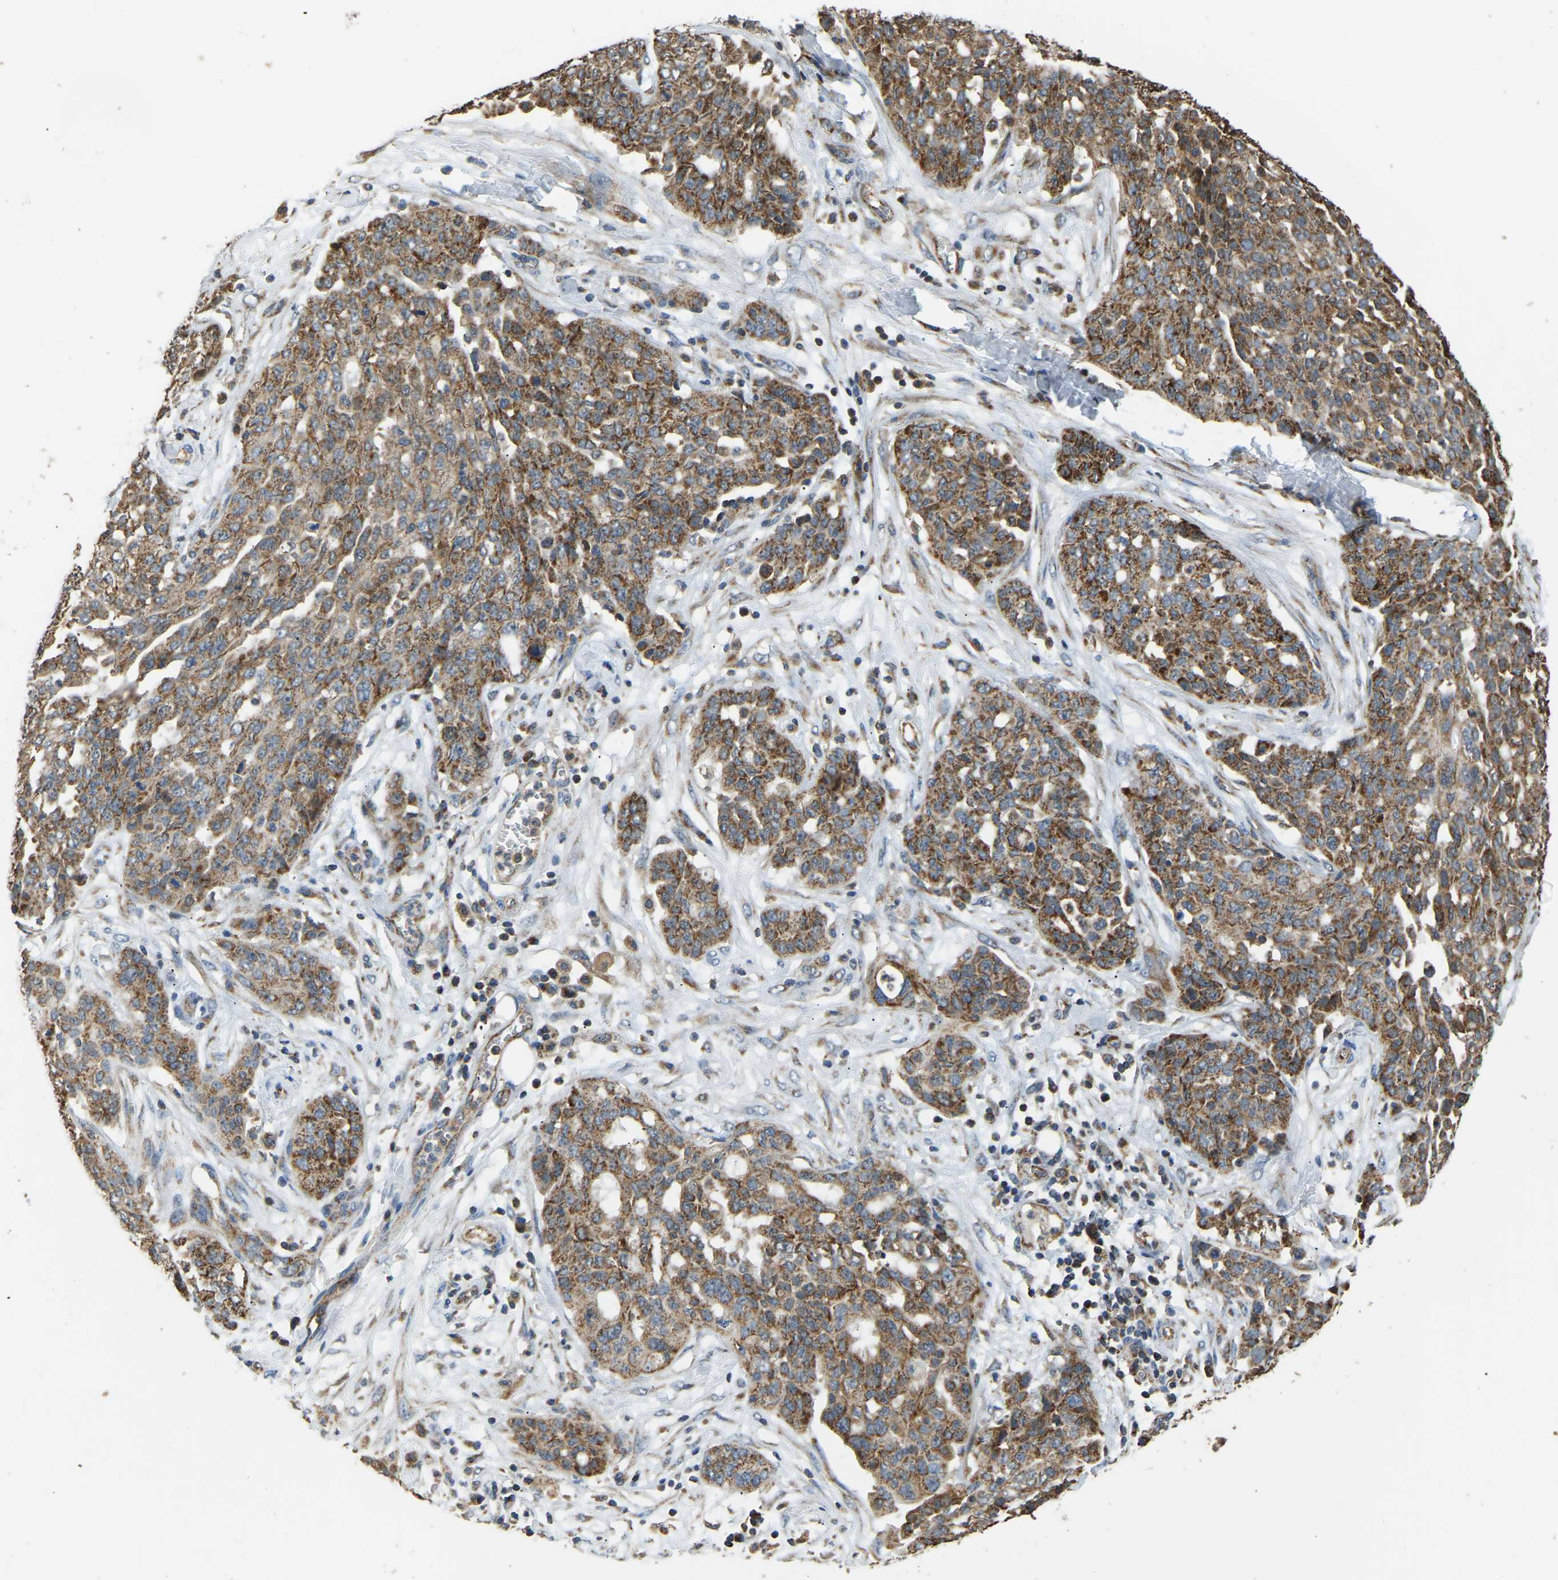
{"staining": {"intensity": "moderate", "quantity": ">75%", "location": "cytoplasmic/membranous"}, "tissue": "ovarian cancer", "cell_type": "Tumor cells", "image_type": "cancer", "snomed": [{"axis": "morphology", "description": "Cystadenocarcinoma, serous, NOS"}, {"axis": "topography", "description": "Soft tissue"}, {"axis": "topography", "description": "Ovary"}], "caption": "Serous cystadenocarcinoma (ovarian) tissue exhibits moderate cytoplasmic/membranous staining in about >75% of tumor cells", "gene": "TUFM", "patient": {"sex": "female", "age": 57}}